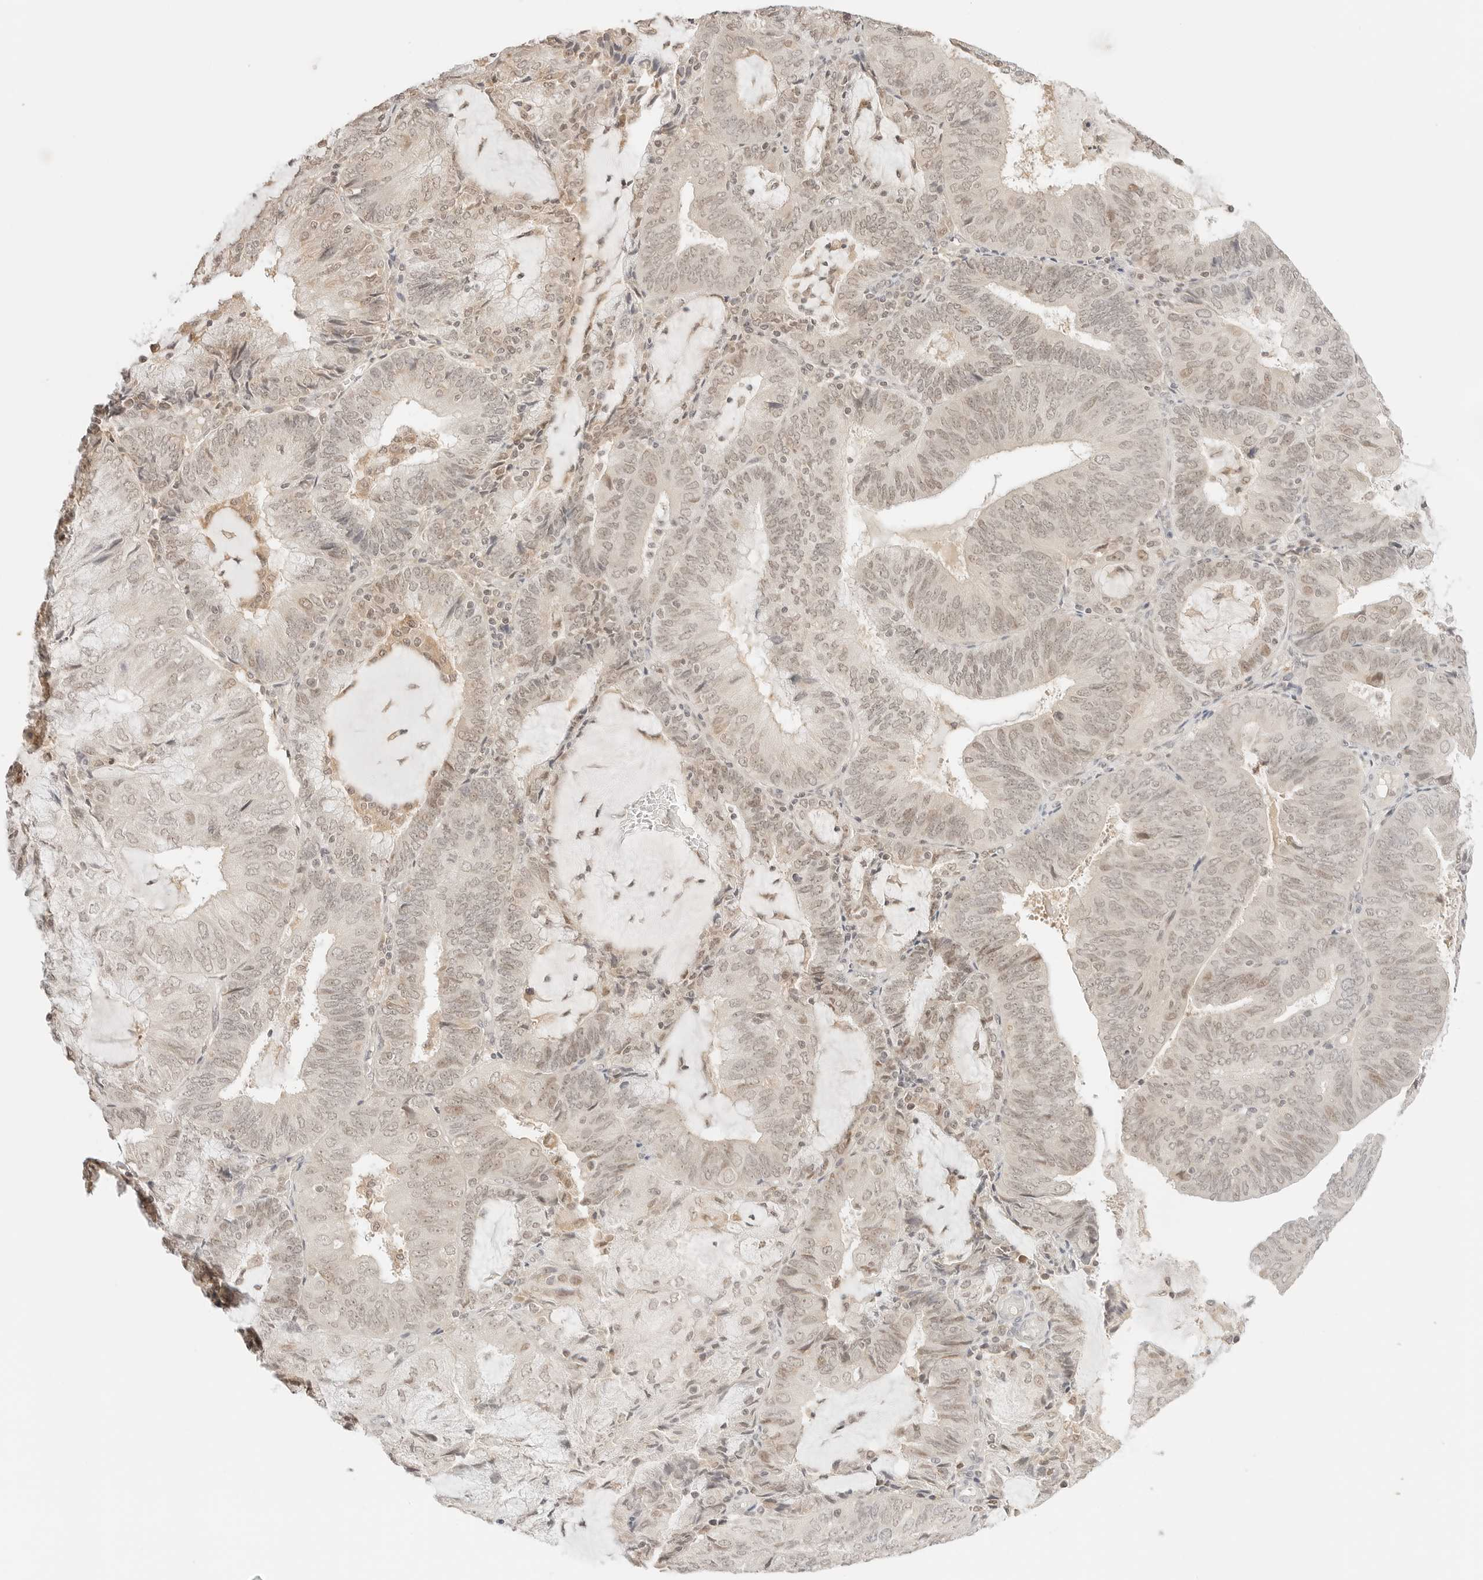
{"staining": {"intensity": "weak", "quantity": ">75%", "location": "nuclear"}, "tissue": "endometrial cancer", "cell_type": "Tumor cells", "image_type": "cancer", "snomed": [{"axis": "morphology", "description": "Adenocarcinoma, NOS"}, {"axis": "topography", "description": "Endometrium"}], "caption": "Immunohistochemical staining of human endometrial cancer (adenocarcinoma) displays low levels of weak nuclear expression in about >75% of tumor cells.", "gene": "RPS6KL1", "patient": {"sex": "female", "age": 81}}